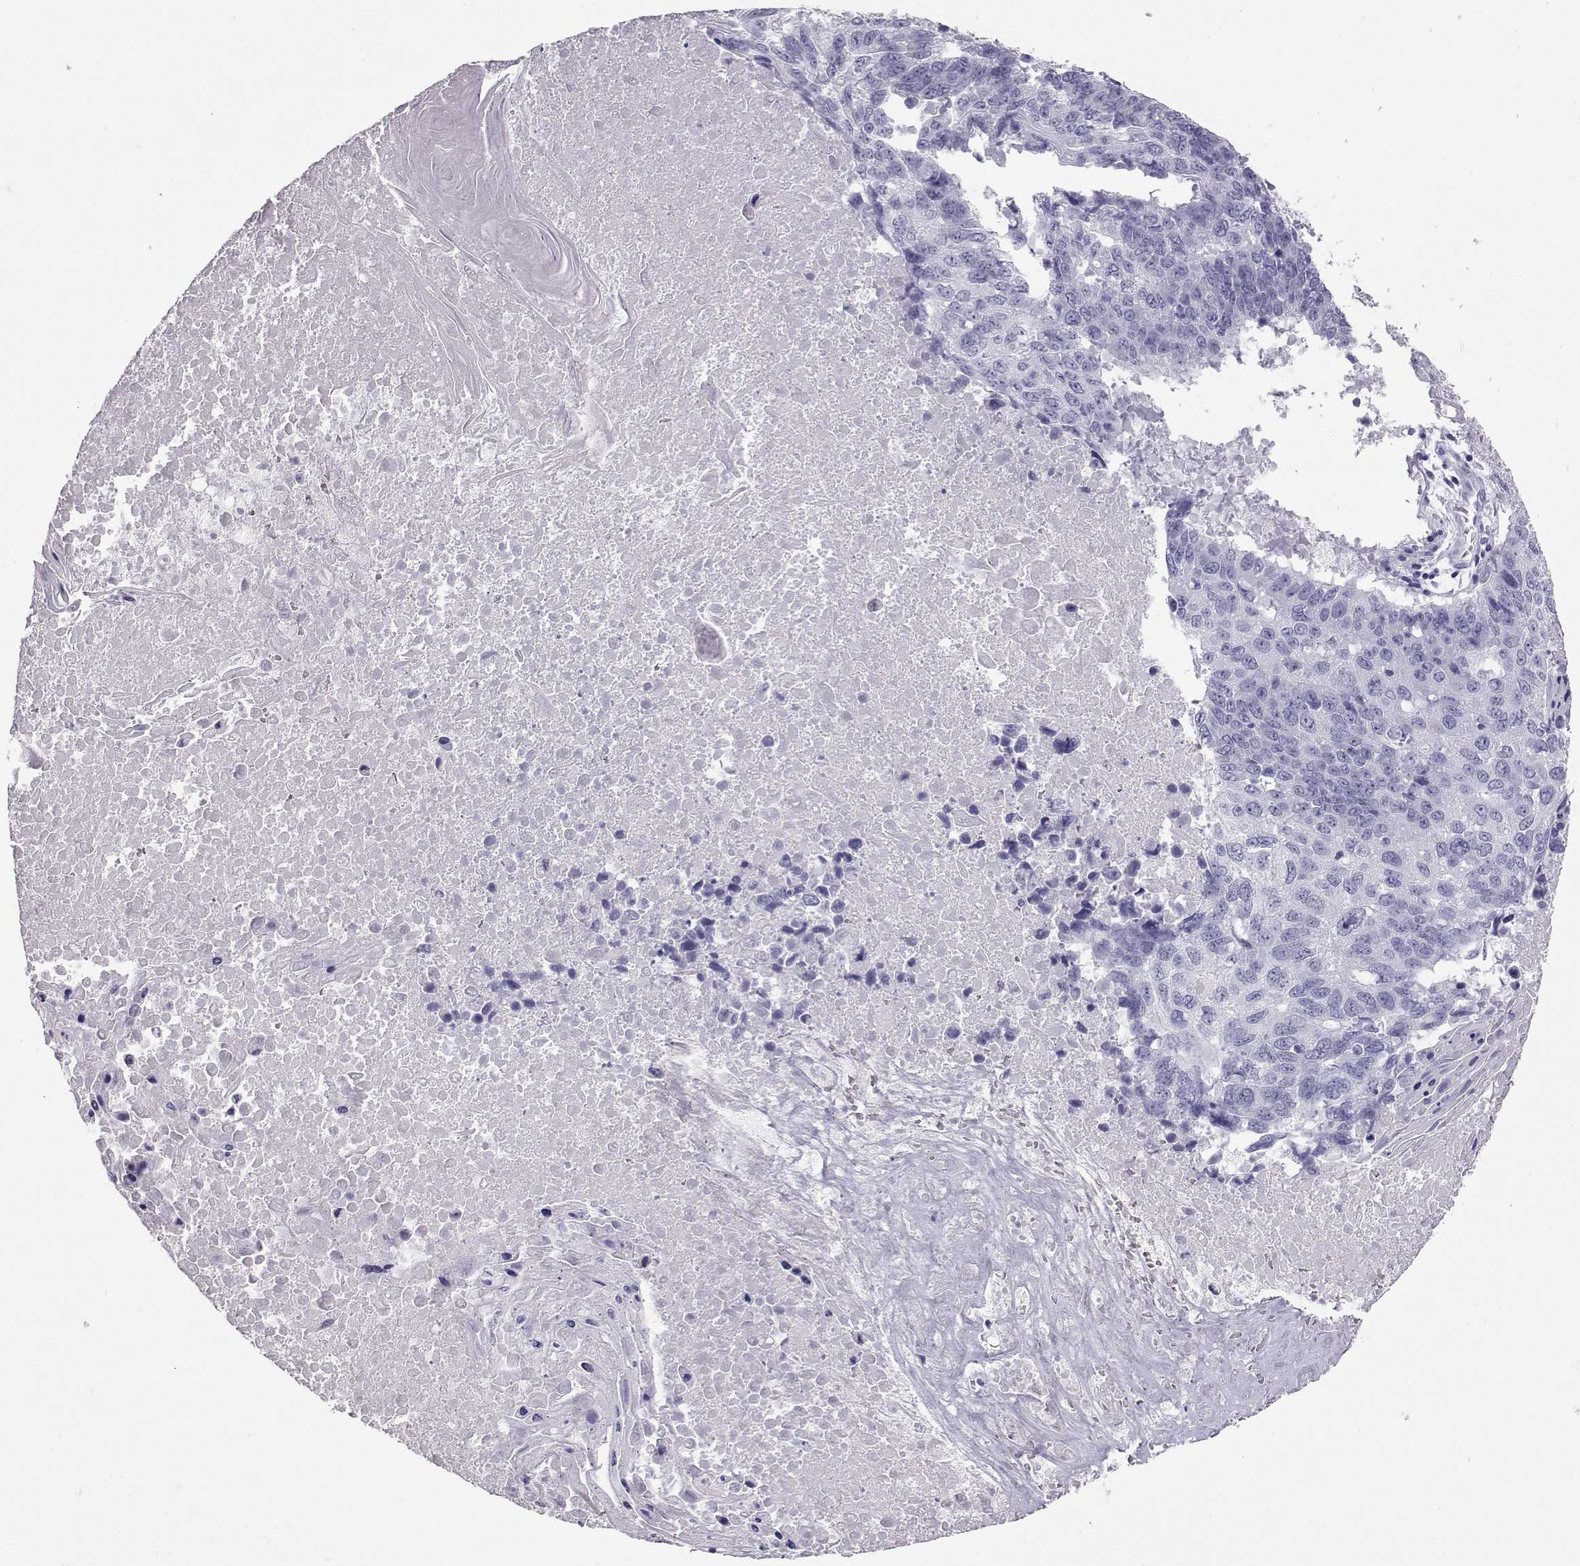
{"staining": {"intensity": "negative", "quantity": "none", "location": "none"}, "tissue": "lung cancer", "cell_type": "Tumor cells", "image_type": "cancer", "snomed": [{"axis": "morphology", "description": "Squamous cell carcinoma, NOS"}, {"axis": "topography", "description": "Lung"}], "caption": "This is a histopathology image of immunohistochemistry (IHC) staining of squamous cell carcinoma (lung), which shows no staining in tumor cells.", "gene": "PMCH", "patient": {"sex": "male", "age": 73}}